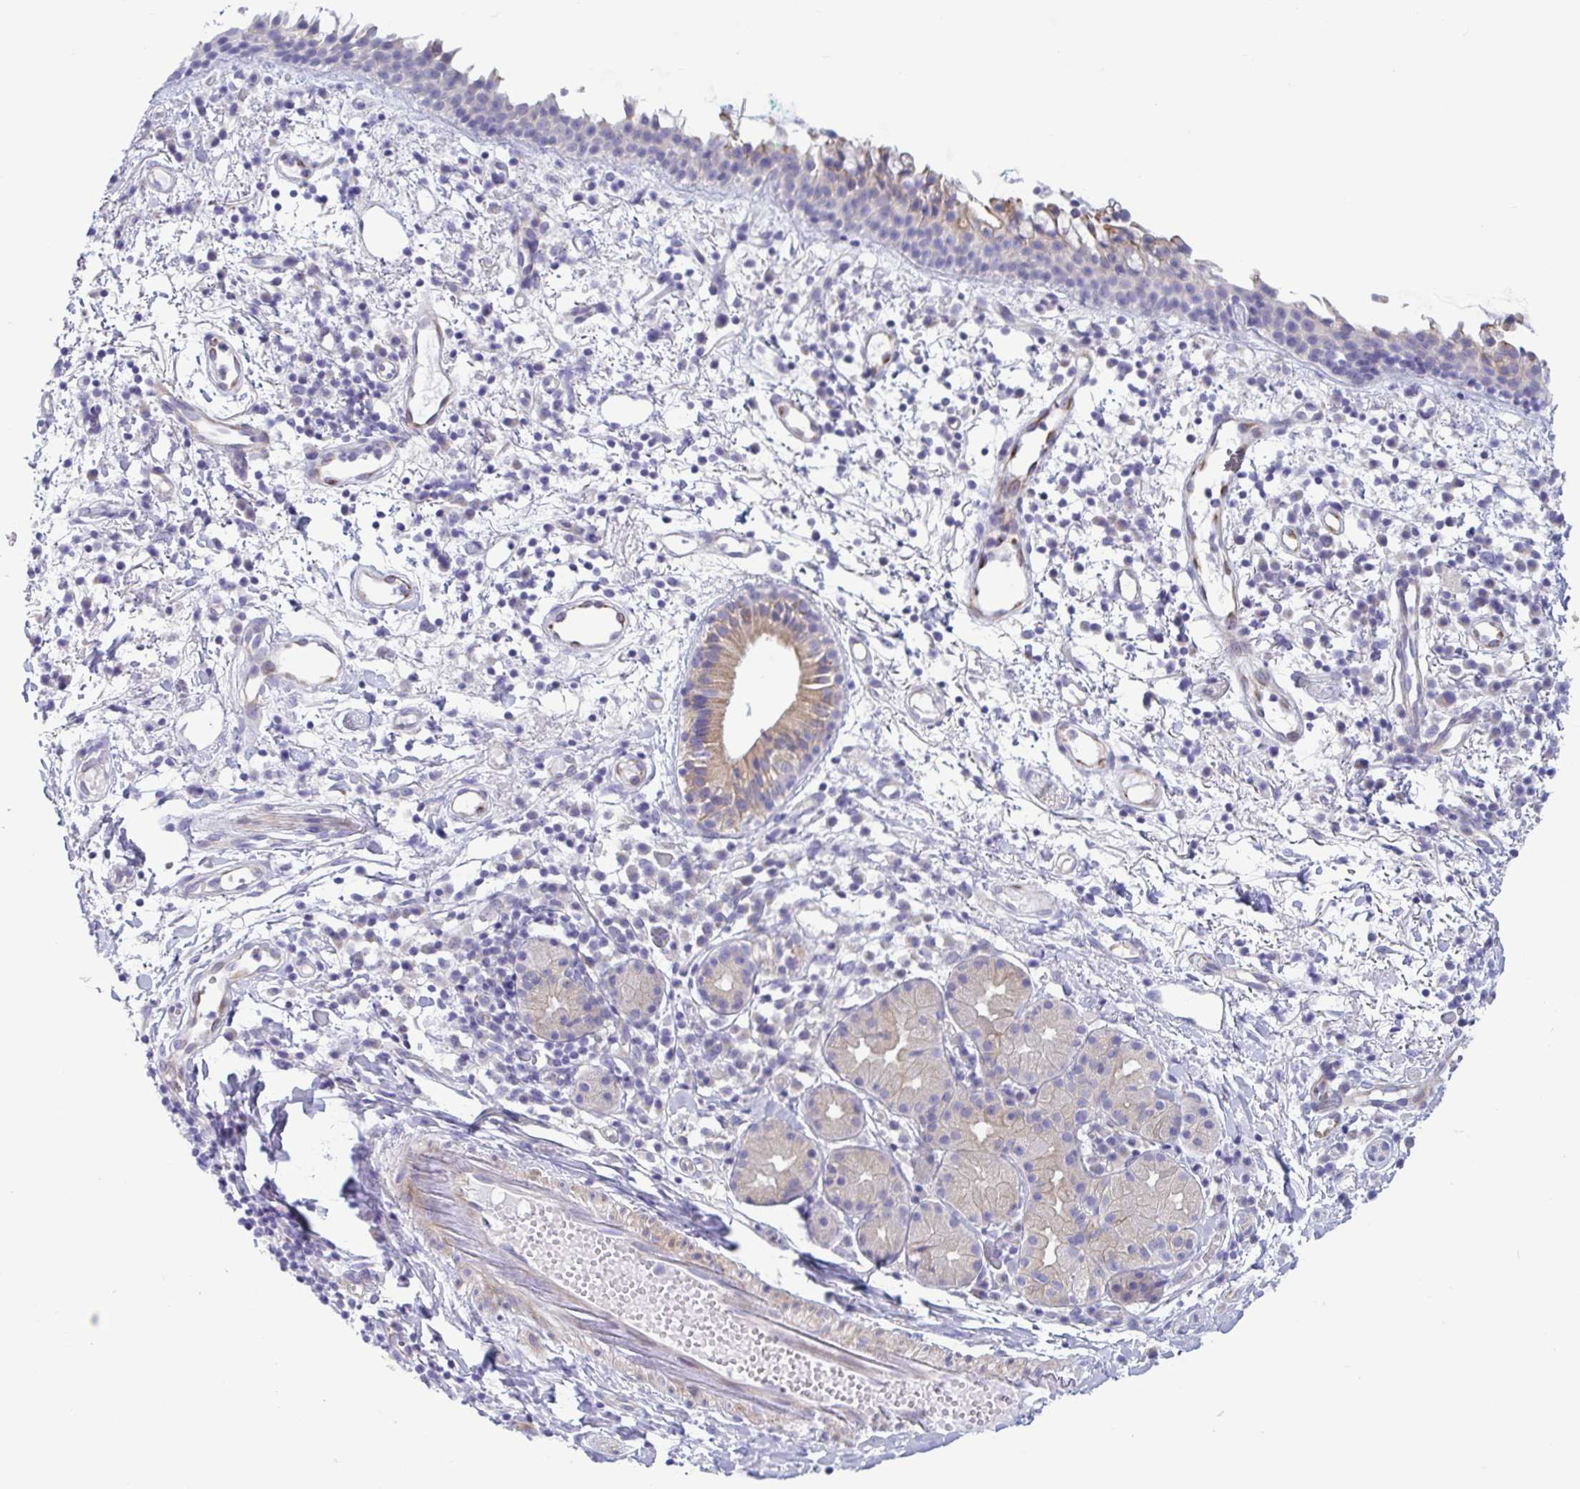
{"staining": {"intensity": "moderate", "quantity": "25%-75%", "location": "cytoplasmic/membranous"}, "tissue": "nasopharynx", "cell_type": "Respiratory epithelial cells", "image_type": "normal", "snomed": [{"axis": "morphology", "description": "Normal tissue, NOS"}, {"axis": "morphology", "description": "Basal cell carcinoma"}, {"axis": "topography", "description": "Cartilage tissue"}, {"axis": "topography", "description": "Nasopharynx"}, {"axis": "topography", "description": "Oral tissue"}], "caption": "The immunohistochemical stain highlights moderate cytoplasmic/membranous expression in respiratory epithelial cells of unremarkable nasopharynx. (Brightfield microscopy of DAB IHC at high magnification).", "gene": "TNNI2", "patient": {"sex": "female", "age": 77}}